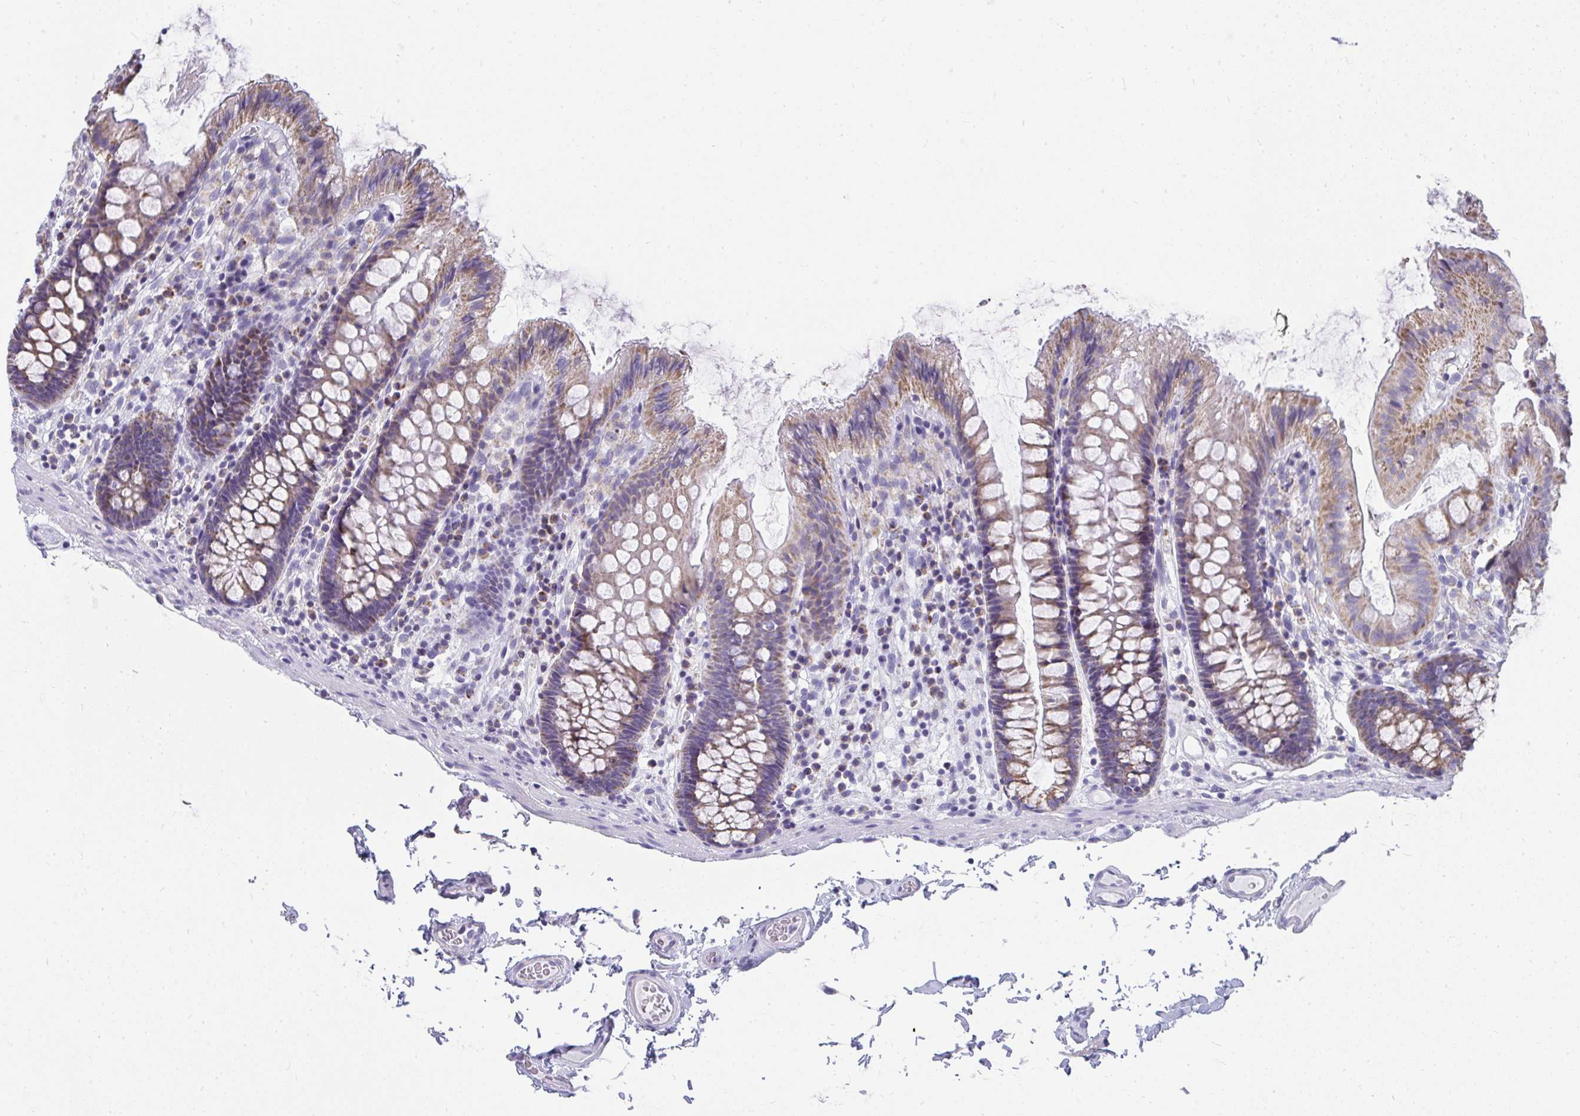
{"staining": {"intensity": "negative", "quantity": "none", "location": "none"}, "tissue": "colon", "cell_type": "Endothelial cells", "image_type": "normal", "snomed": [{"axis": "morphology", "description": "Normal tissue, NOS"}, {"axis": "topography", "description": "Colon"}], "caption": "This photomicrograph is of normal colon stained with immunohistochemistry to label a protein in brown with the nuclei are counter-stained blue. There is no expression in endothelial cells.", "gene": "SLC6A1", "patient": {"sex": "male", "age": 84}}